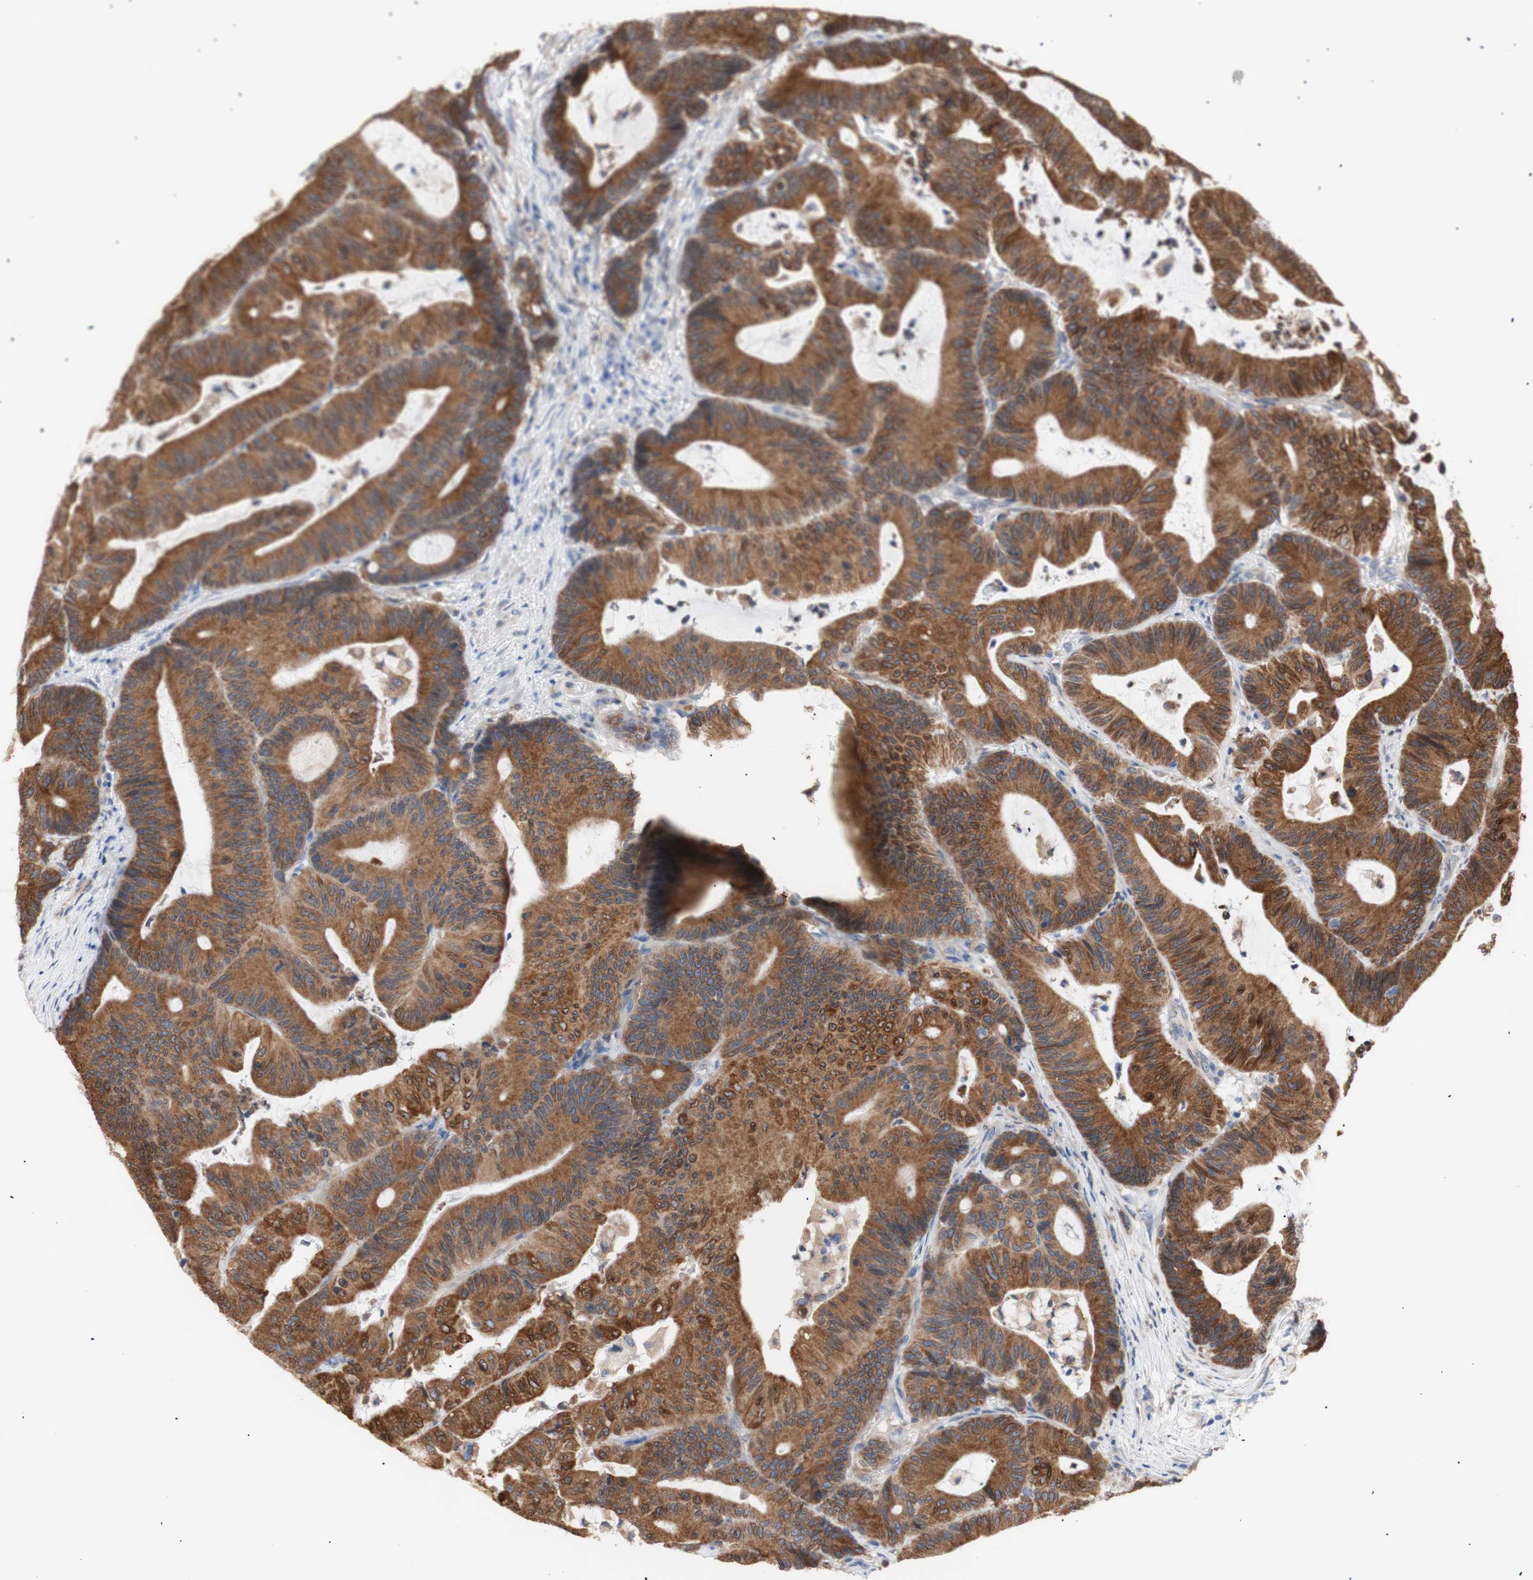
{"staining": {"intensity": "strong", "quantity": ">75%", "location": "cytoplasmic/membranous"}, "tissue": "colorectal cancer", "cell_type": "Tumor cells", "image_type": "cancer", "snomed": [{"axis": "morphology", "description": "Adenocarcinoma, NOS"}, {"axis": "topography", "description": "Colon"}], "caption": "Immunohistochemical staining of human colorectal cancer exhibits high levels of strong cytoplasmic/membranous protein expression in approximately >75% of tumor cells.", "gene": "ERLIN1", "patient": {"sex": "female", "age": 84}}